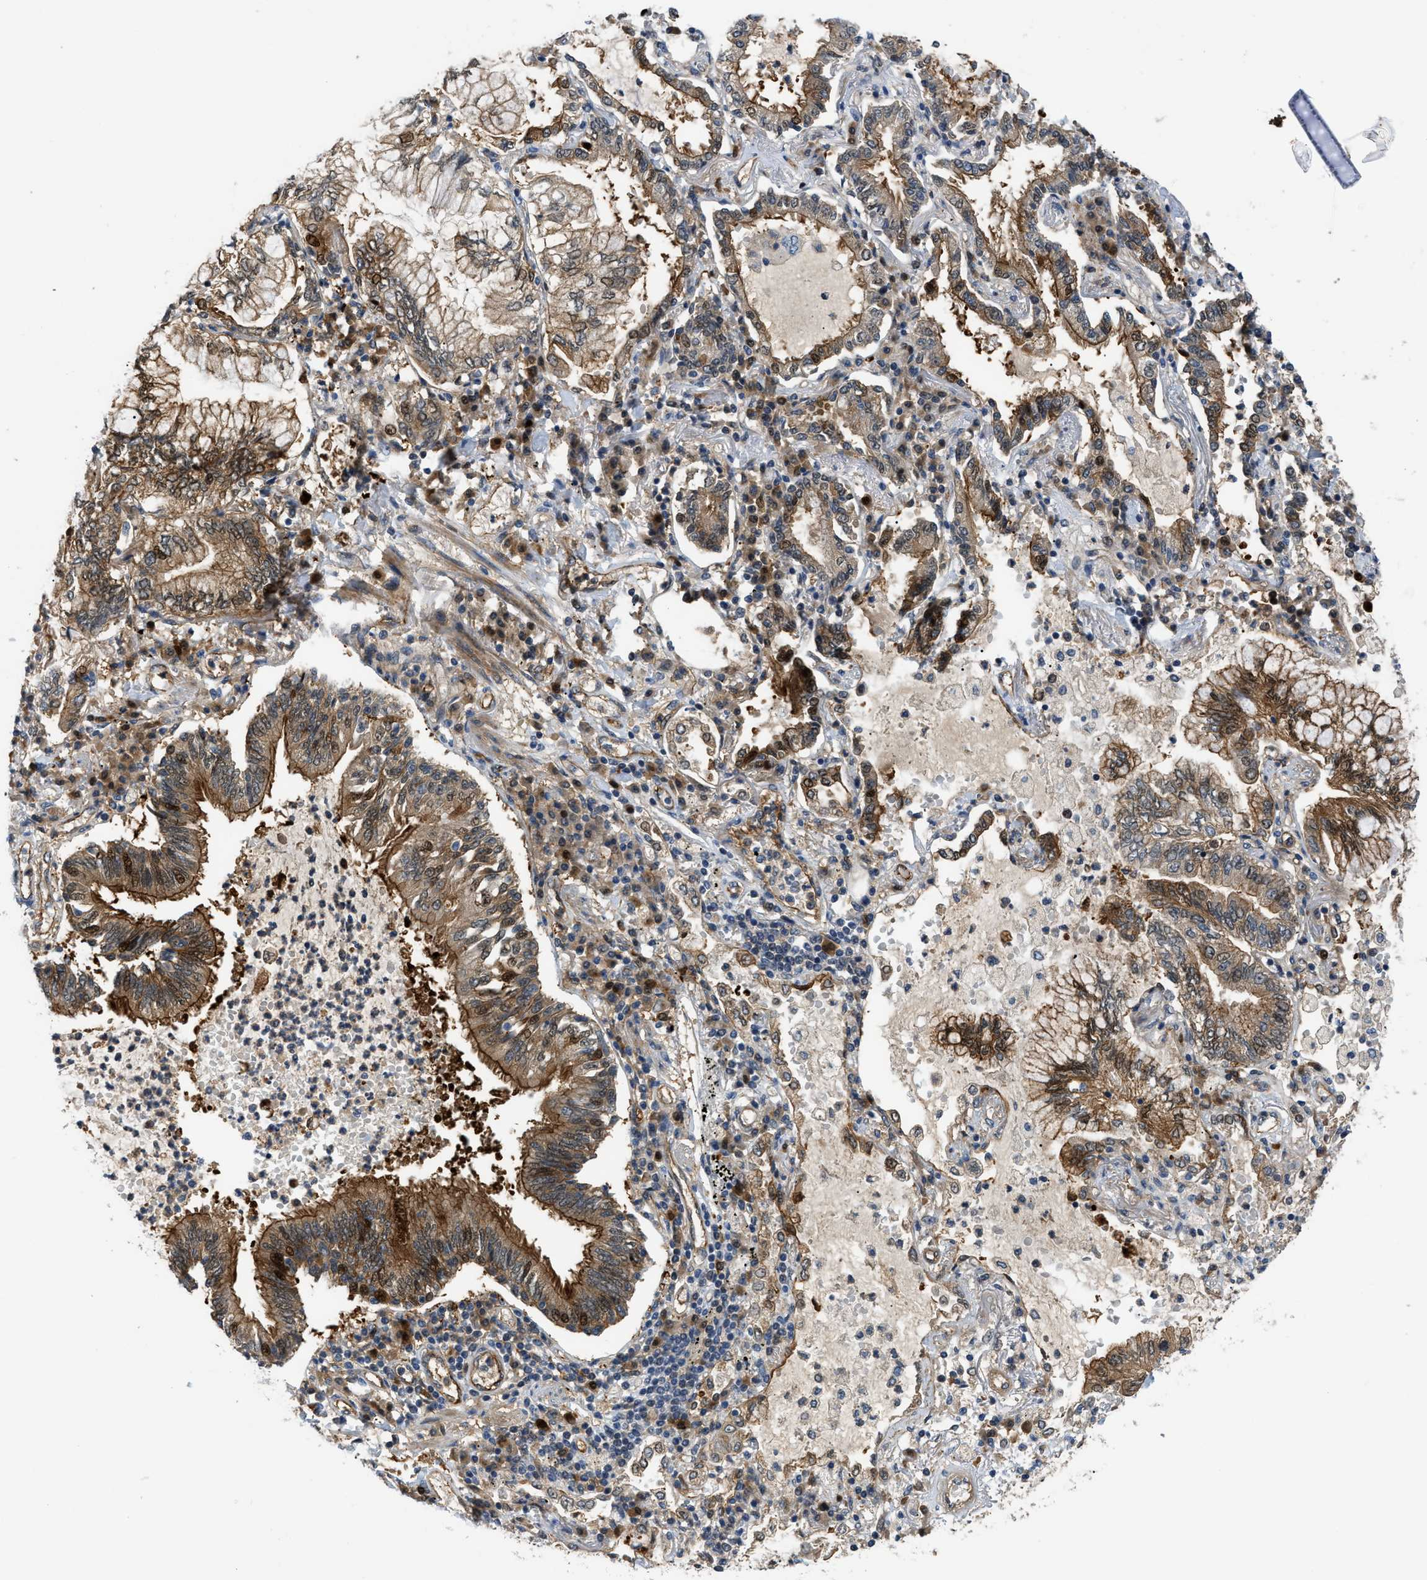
{"staining": {"intensity": "moderate", "quantity": ">75%", "location": "cytoplasmic/membranous"}, "tissue": "lung cancer", "cell_type": "Tumor cells", "image_type": "cancer", "snomed": [{"axis": "morphology", "description": "Normal tissue, NOS"}, {"axis": "morphology", "description": "Adenocarcinoma, NOS"}, {"axis": "topography", "description": "Bronchus"}, {"axis": "topography", "description": "Lung"}], "caption": "An immunohistochemistry (IHC) image of tumor tissue is shown. Protein staining in brown labels moderate cytoplasmic/membranous positivity in lung cancer within tumor cells.", "gene": "TRAK2", "patient": {"sex": "female", "age": 70}}